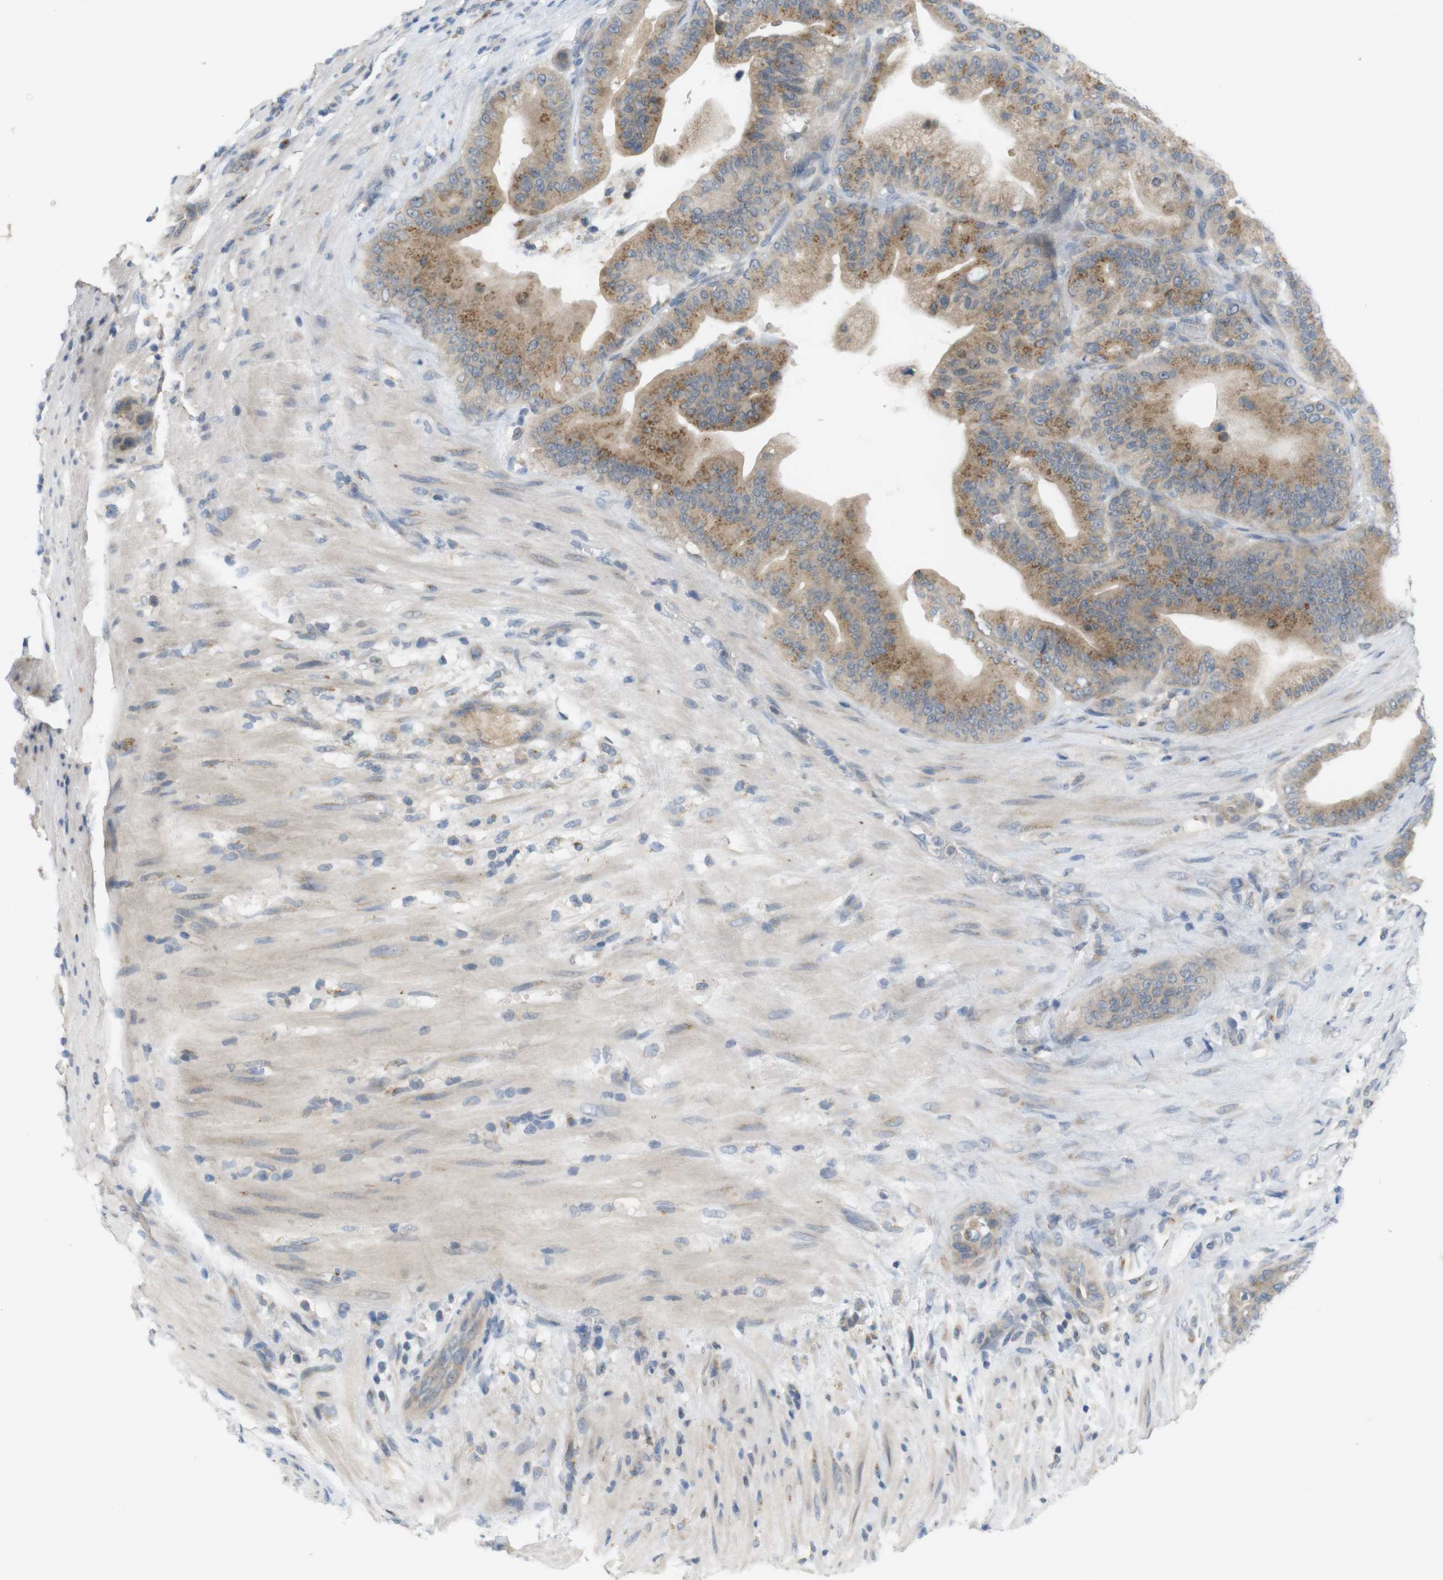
{"staining": {"intensity": "moderate", "quantity": ">75%", "location": "cytoplasmic/membranous"}, "tissue": "pancreatic cancer", "cell_type": "Tumor cells", "image_type": "cancer", "snomed": [{"axis": "morphology", "description": "Adenocarcinoma, NOS"}, {"axis": "topography", "description": "Pancreas"}], "caption": "Tumor cells exhibit moderate cytoplasmic/membranous staining in approximately >75% of cells in pancreatic adenocarcinoma.", "gene": "YIPF3", "patient": {"sex": "male", "age": 63}}